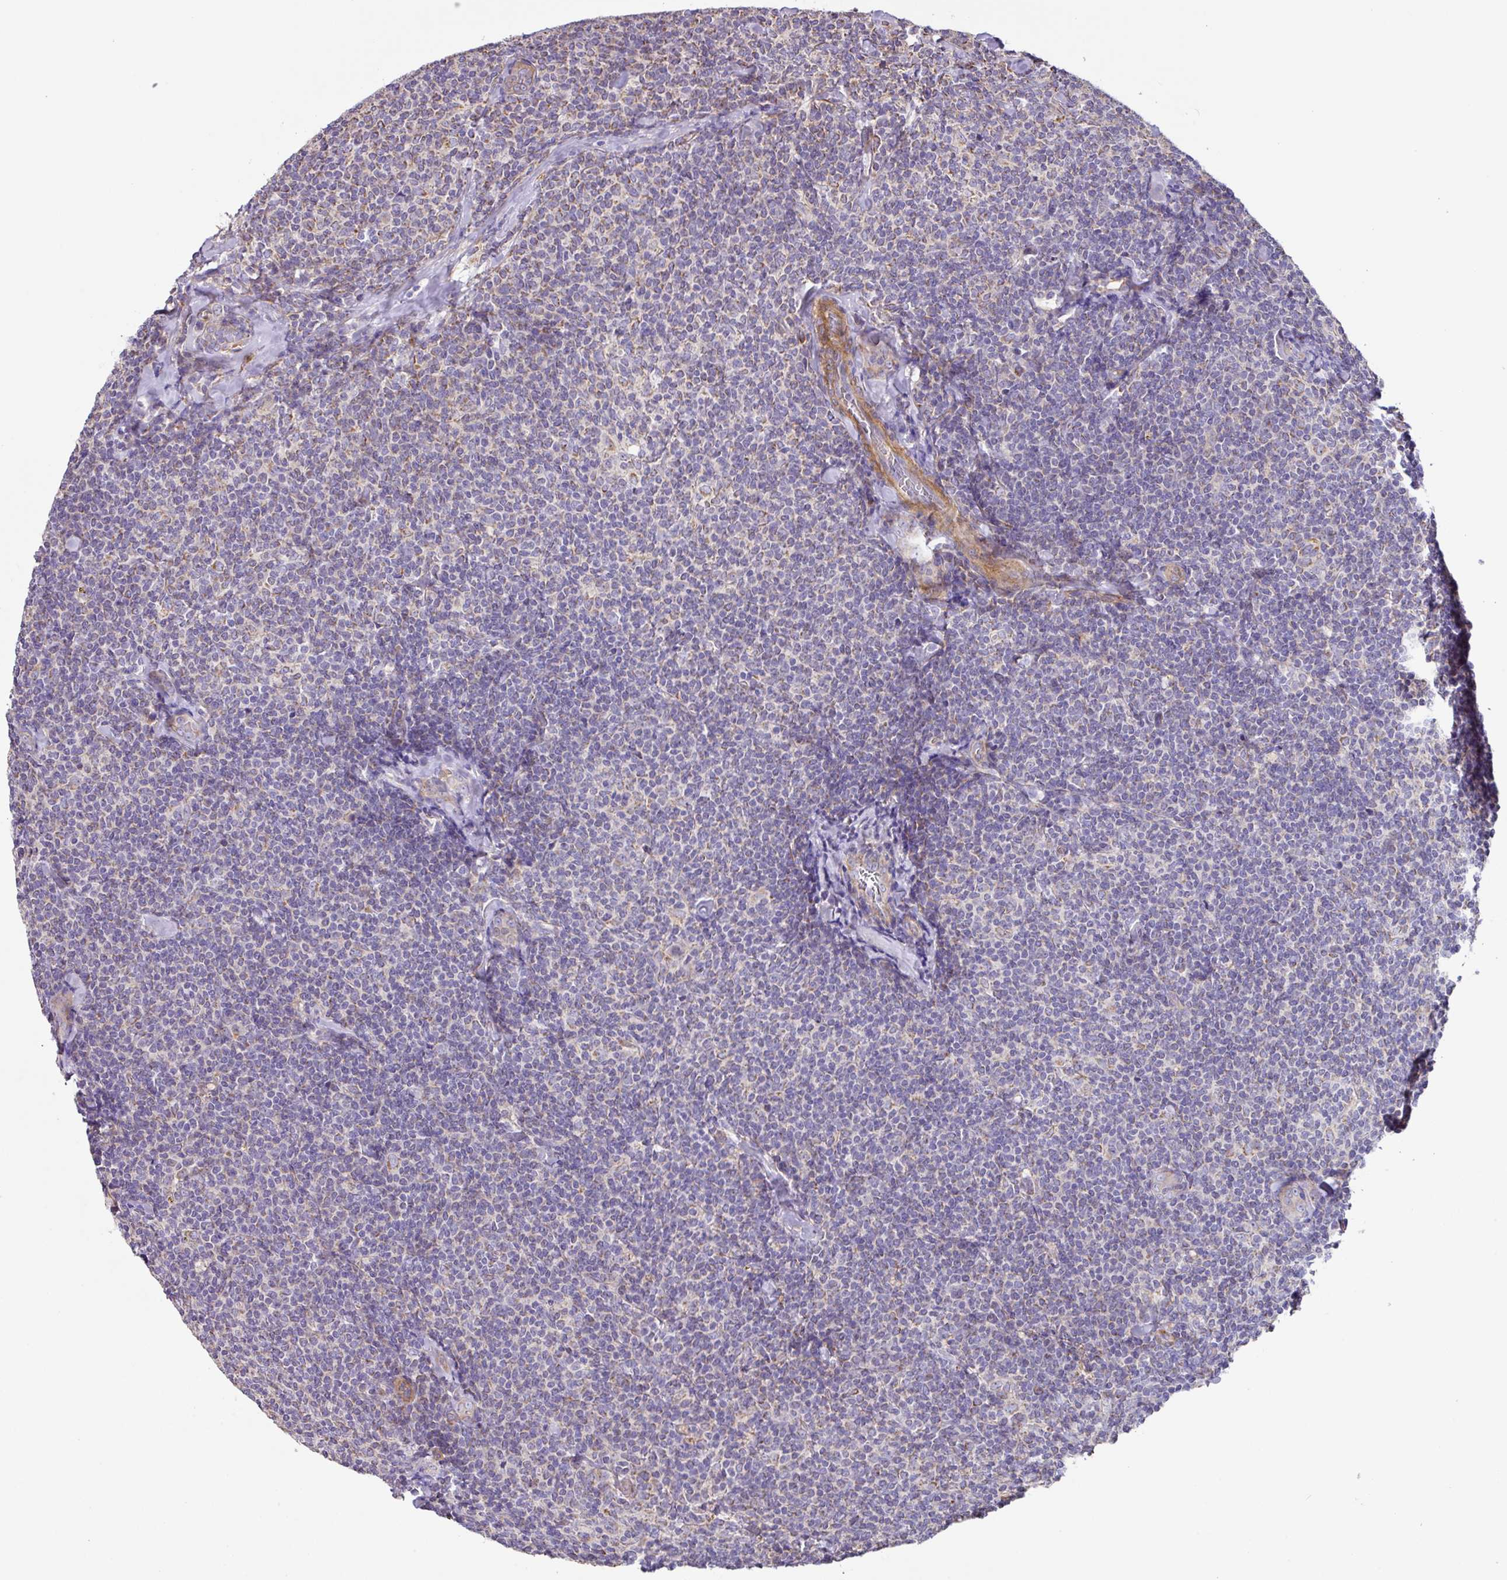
{"staining": {"intensity": "negative", "quantity": "none", "location": "none"}, "tissue": "lymphoma", "cell_type": "Tumor cells", "image_type": "cancer", "snomed": [{"axis": "morphology", "description": "Malignant lymphoma, non-Hodgkin's type, Low grade"}, {"axis": "topography", "description": "Lymph node"}], "caption": "This is an immunohistochemistry (IHC) photomicrograph of human lymphoma. There is no staining in tumor cells.", "gene": "MRRF", "patient": {"sex": "female", "age": 56}}